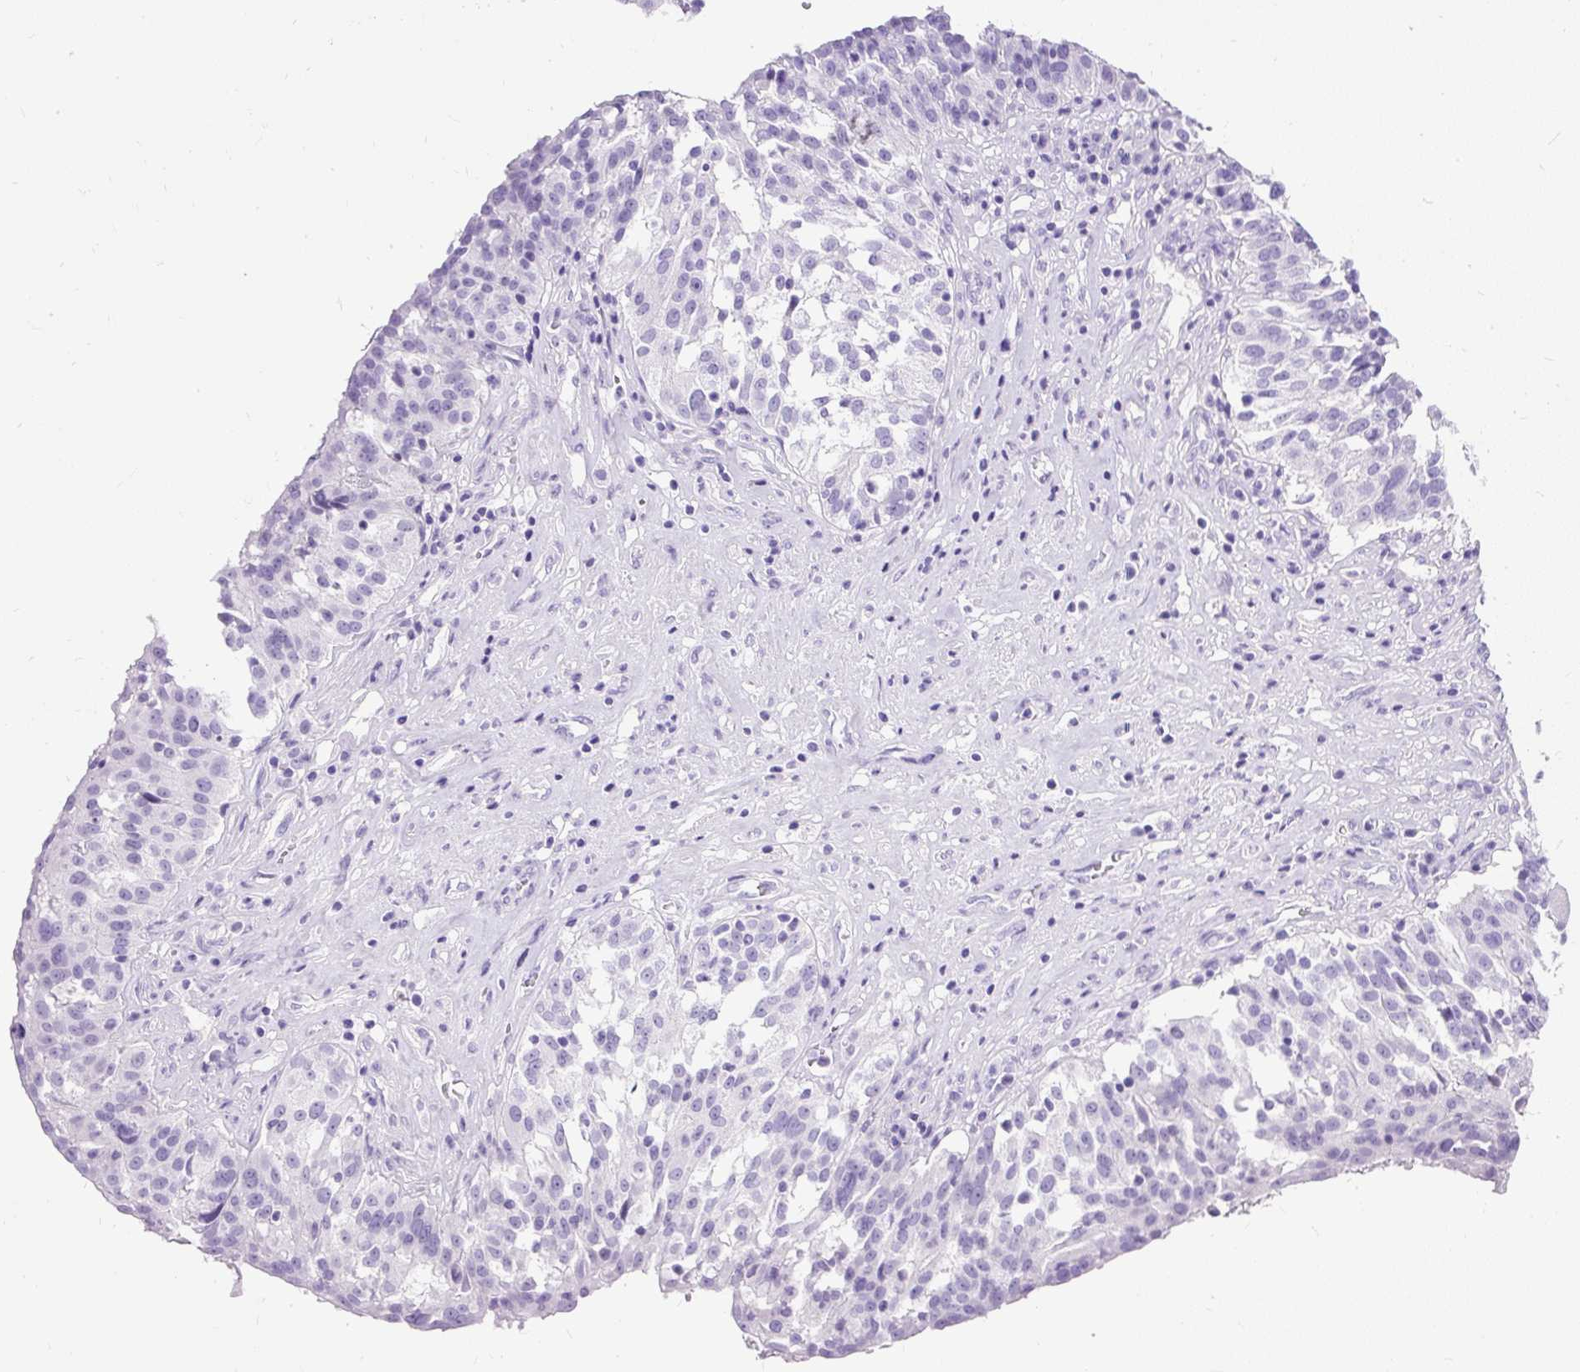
{"staining": {"intensity": "negative", "quantity": "none", "location": "none"}, "tissue": "ovarian cancer", "cell_type": "Tumor cells", "image_type": "cancer", "snomed": [{"axis": "morphology", "description": "Cystadenocarcinoma, serous, NOS"}, {"axis": "topography", "description": "Ovary"}], "caption": "Immunohistochemical staining of ovarian serous cystadenocarcinoma demonstrates no significant staining in tumor cells.", "gene": "HEY1", "patient": {"sex": "female", "age": 59}}